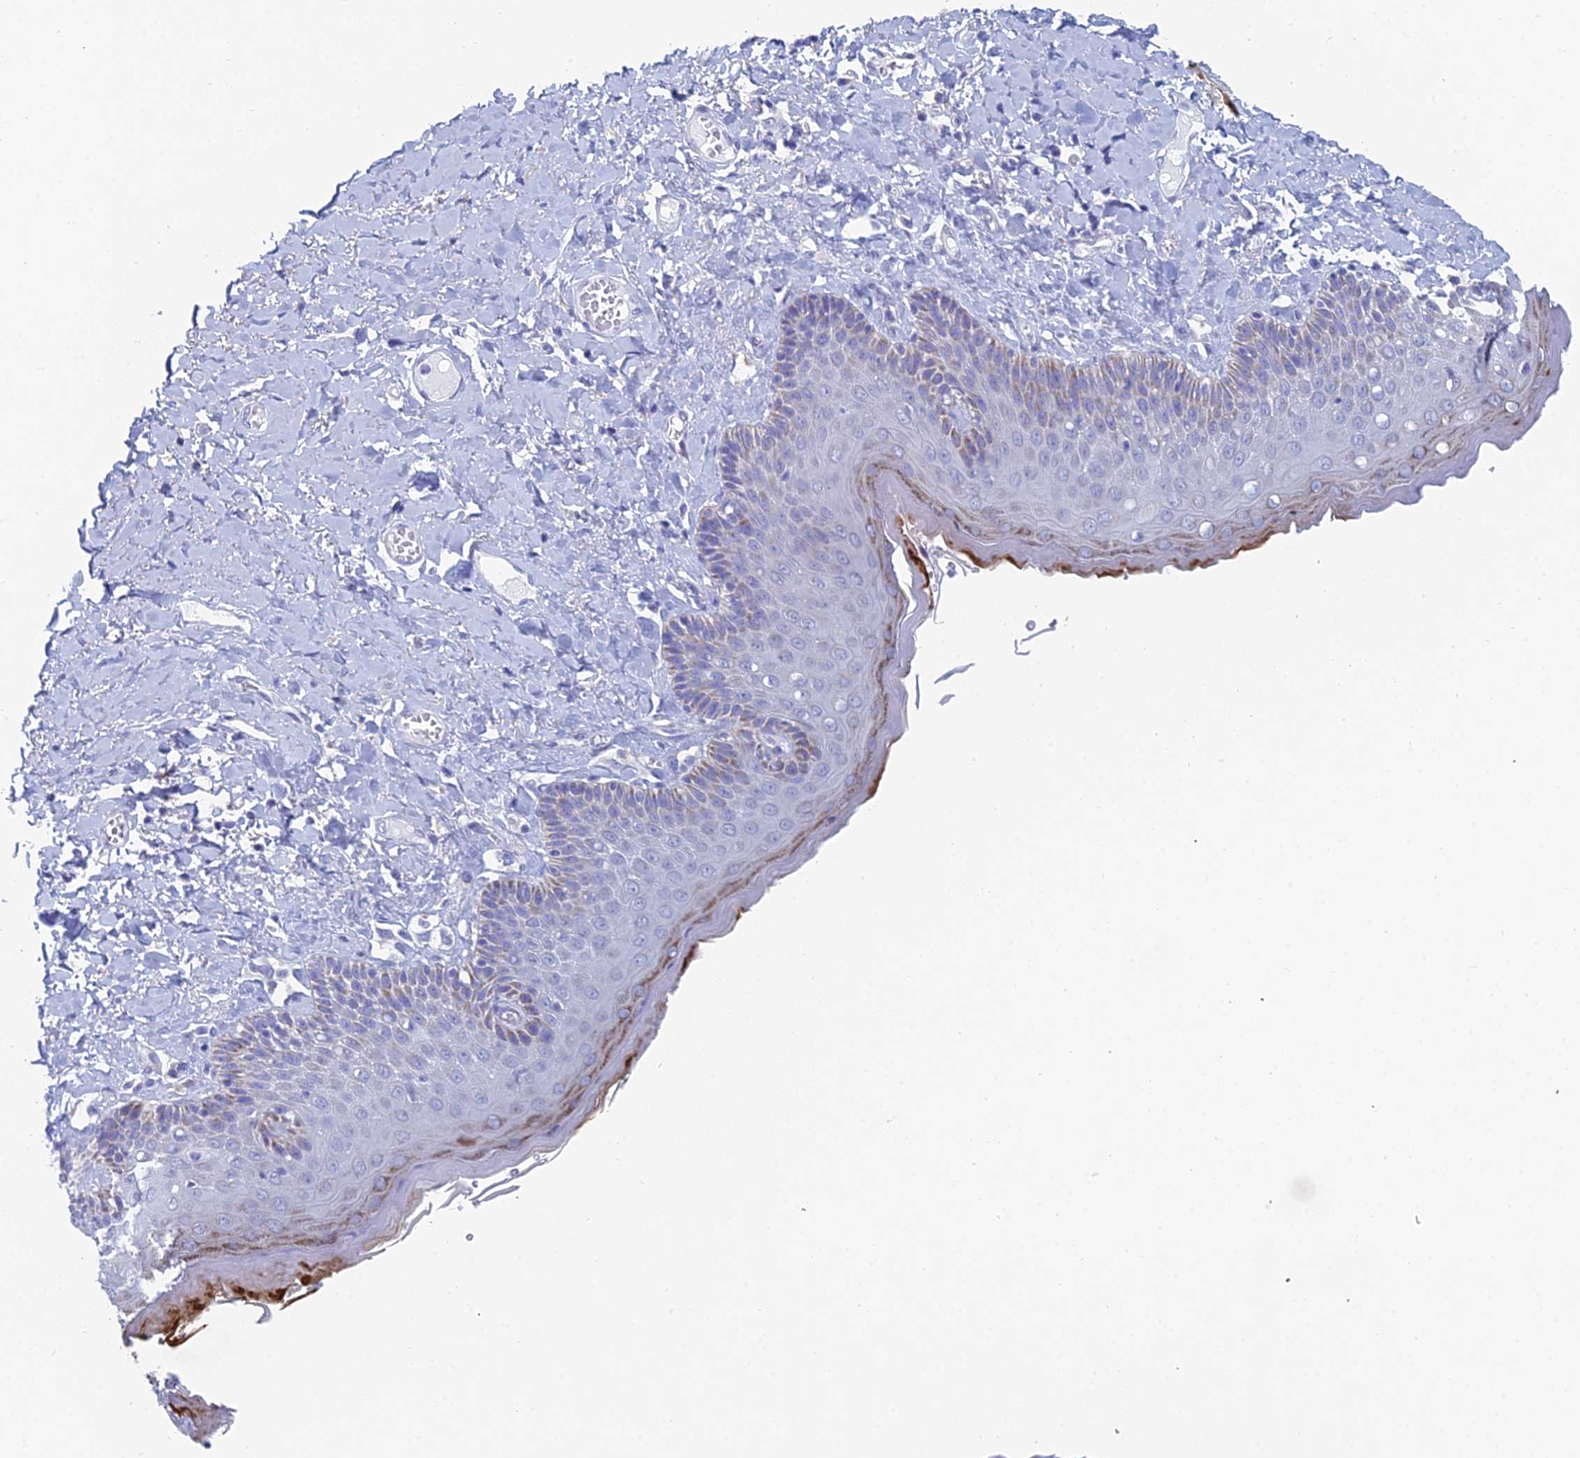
{"staining": {"intensity": "moderate", "quantity": "<25%", "location": "cytoplasmic/membranous"}, "tissue": "skin", "cell_type": "Epidermal cells", "image_type": "normal", "snomed": [{"axis": "morphology", "description": "Normal tissue, NOS"}, {"axis": "topography", "description": "Anal"}], "caption": "A low amount of moderate cytoplasmic/membranous positivity is appreciated in approximately <25% of epidermal cells in unremarkable skin.", "gene": "ACSM1", "patient": {"sex": "male", "age": 69}}